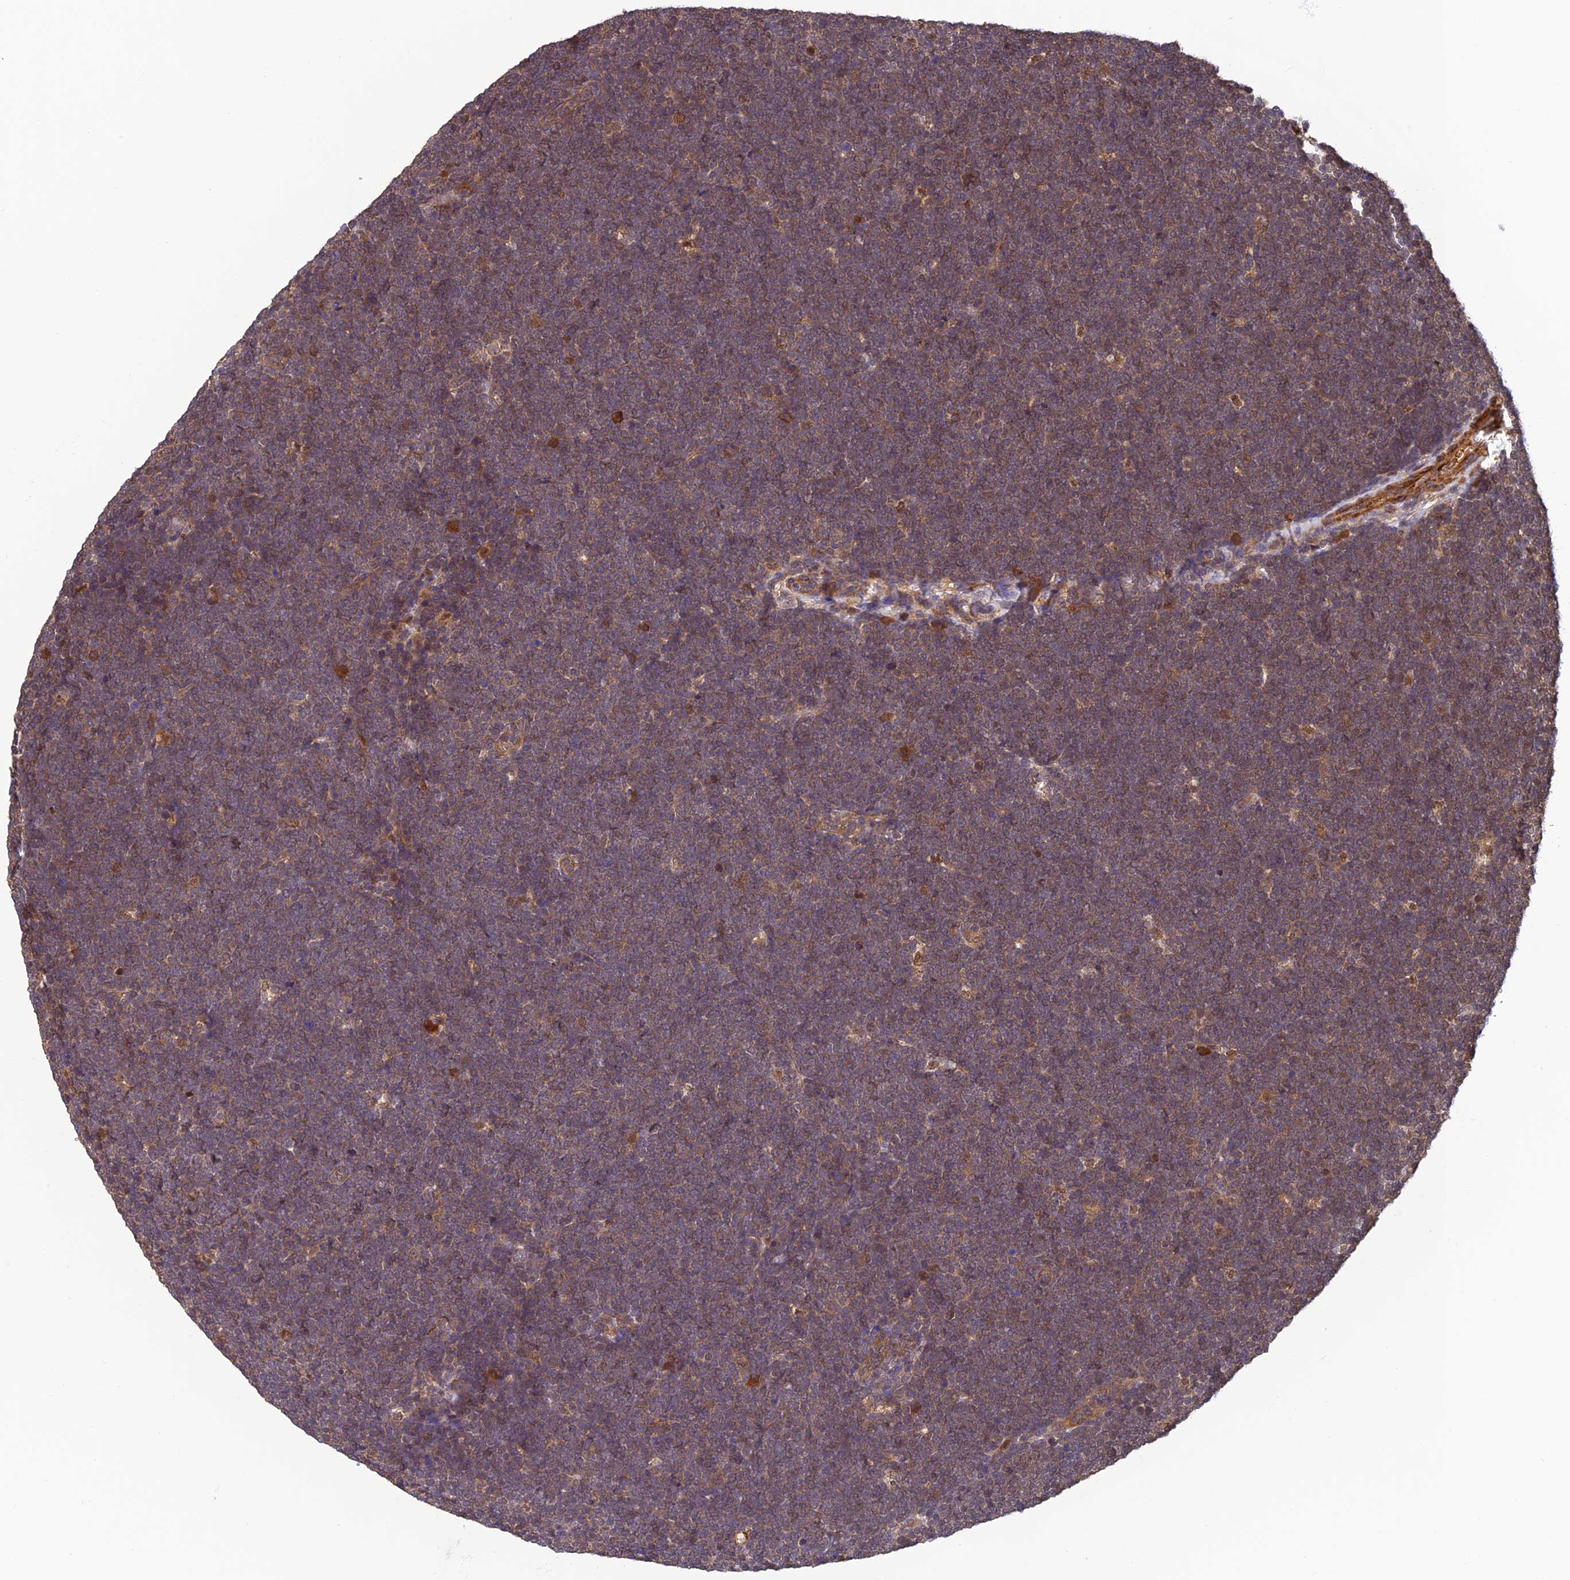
{"staining": {"intensity": "weak", "quantity": "<25%", "location": "cytoplasmic/membranous"}, "tissue": "lymphoma", "cell_type": "Tumor cells", "image_type": "cancer", "snomed": [{"axis": "morphology", "description": "Malignant lymphoma, non-Hodgkin's type, High grade"}, {"axis": "topography", "description": "Lymph node"}], "caption": "There is no significant staining in tumor cells of high-grade malignant lymphoma, non-Hodgkin's type.", "gene": "PSMB3", "patient": {"sex": "male", "age": 13}}